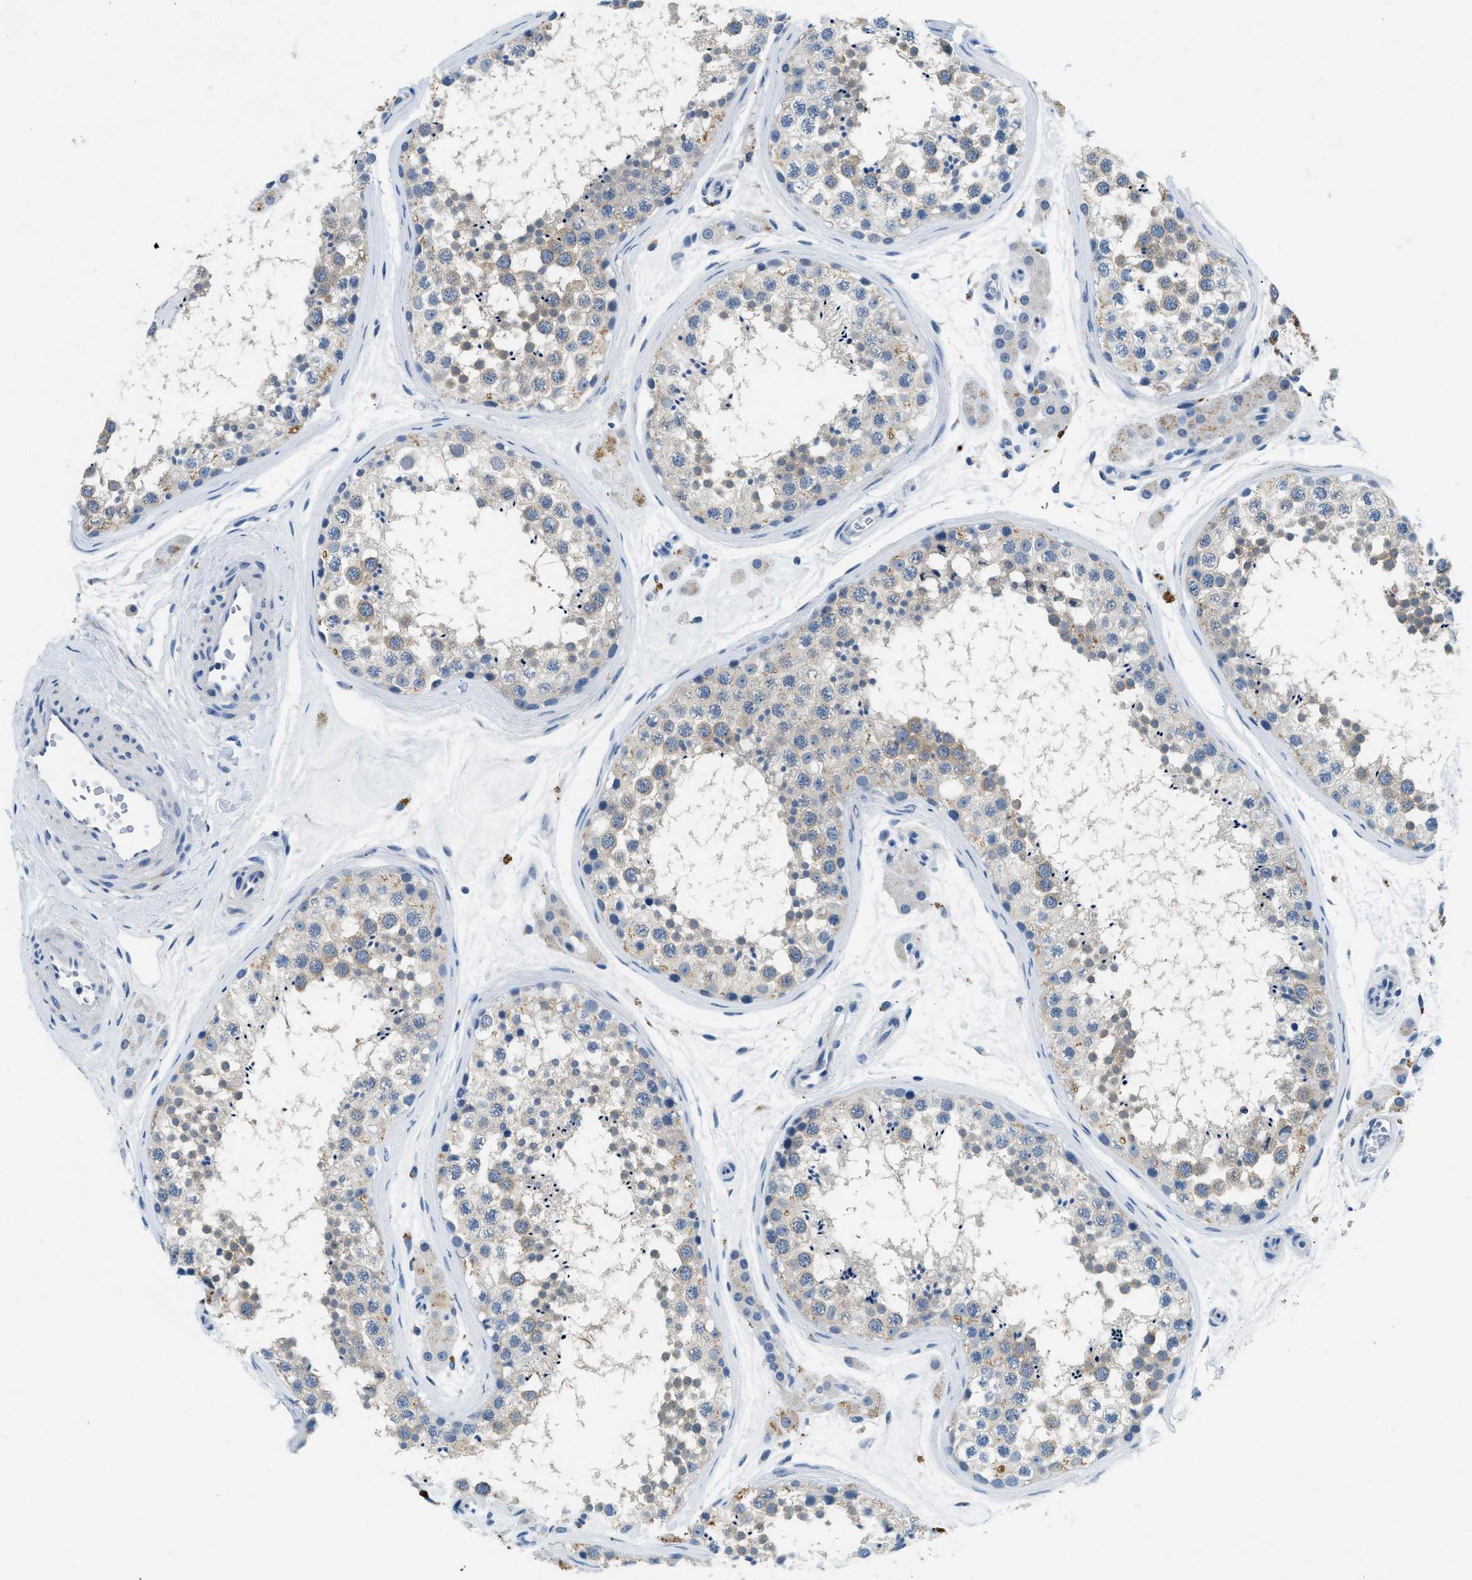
{"staining": {"intensity": "weak", "quantity": "25%-75%", "location": "cytoplasmic/membranous"}, "tissue": "testis", "cell_type": "Cells in seminiferous ducts", "image_type": "normal", "snomed": [{"axis": "morphology", "description": "Normal tissue, NOS"}, {"axis": "topography", "description": "Testis"}], "caption": "Protein analysis of benign testis shows weak cytoplasmic/membranous expression in about 25%-75% of cells in seminiferous ducts. (DAB IHC with brightfield microscopy, high magnification).", "gene": "CFAP20", "patient": {"sex": "male", "age": 56}}